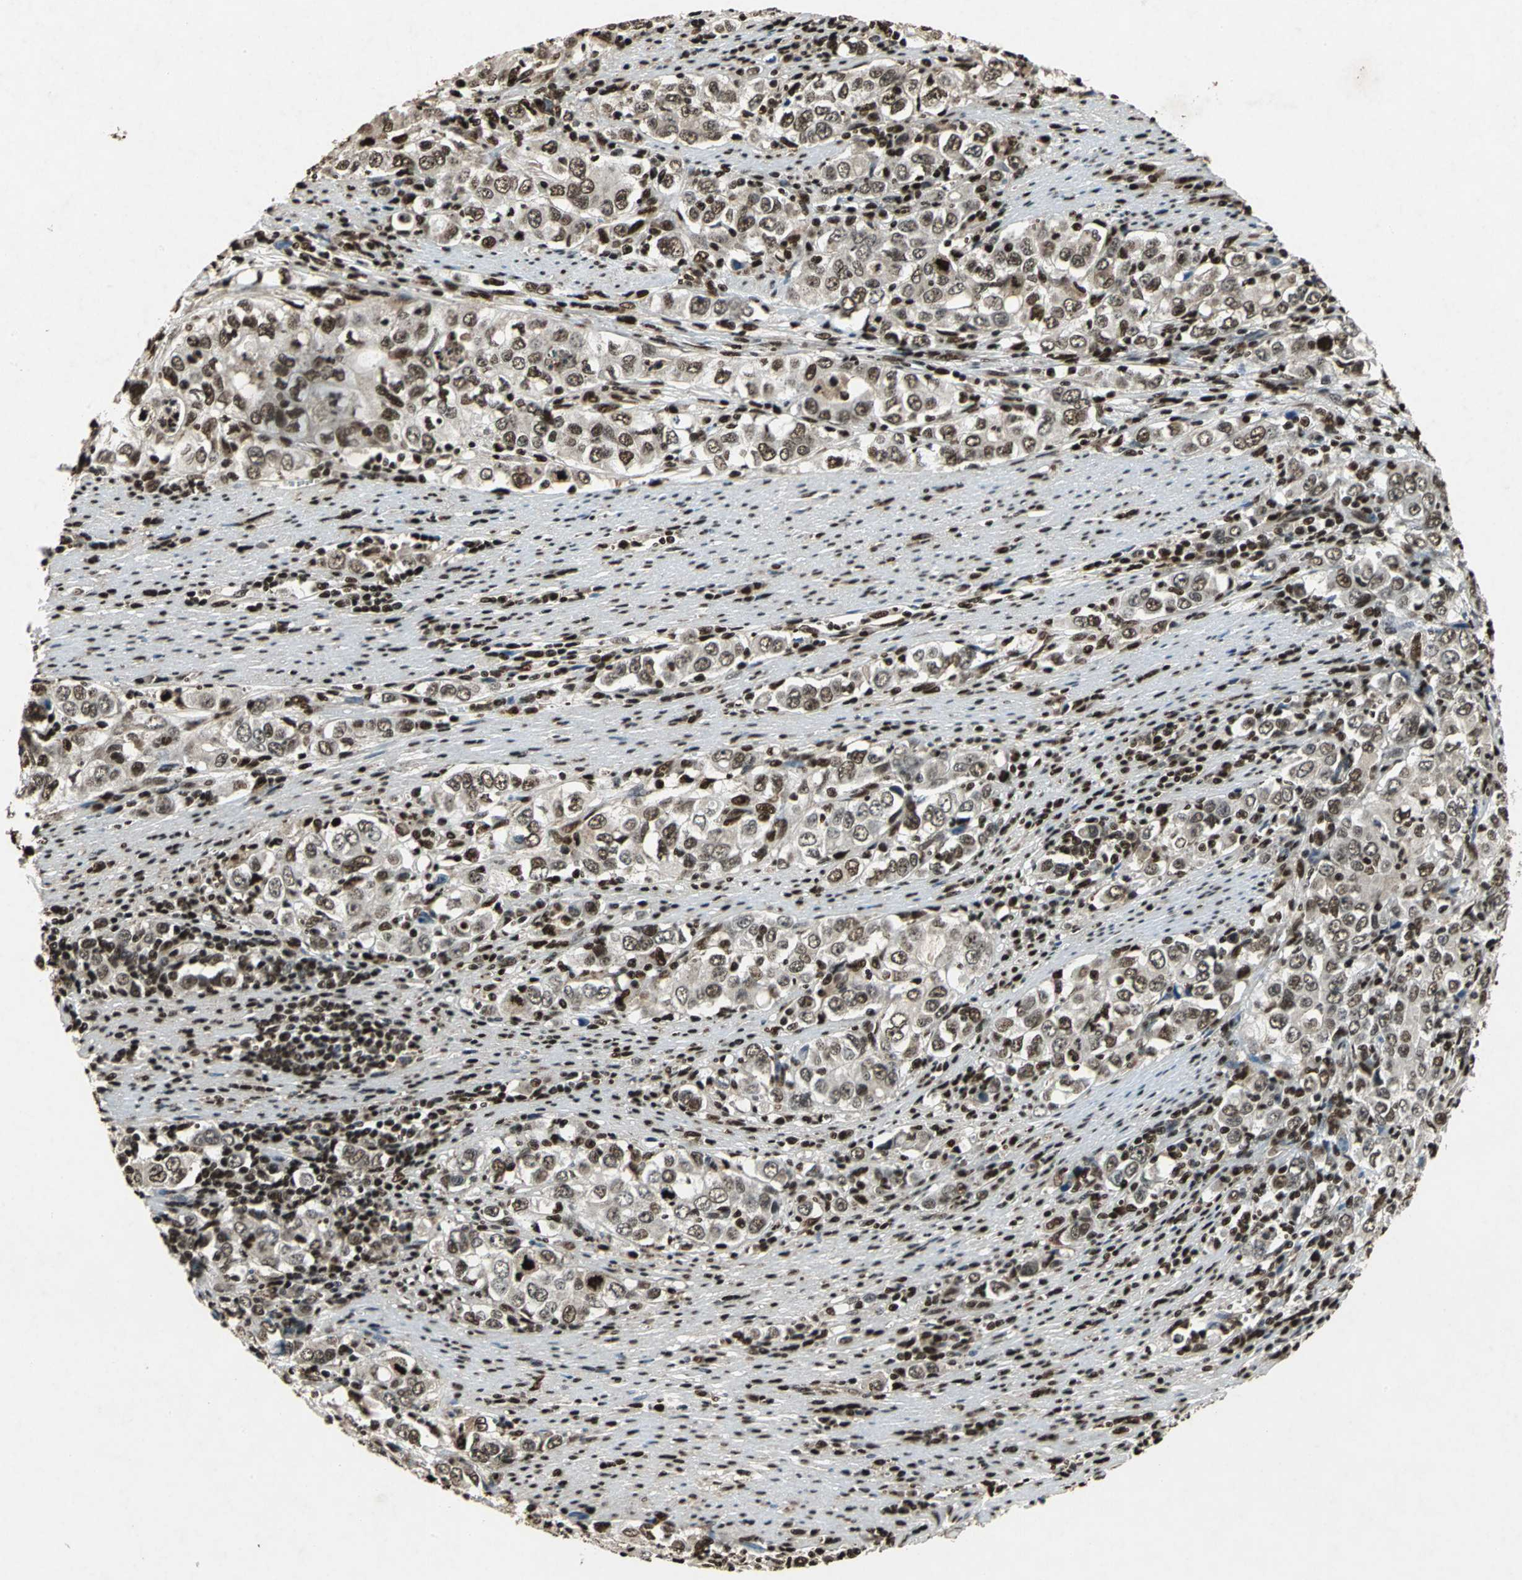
{"staining": {"intensity": "moderate", "quantity": ">75%", "location": "cytoplasmic/membranous,nuclear"}, "tissue": "stomach cancer", "cell_type": "Tumor cells", "image_type": "cancer", "snomed": [{"axis": "morphology", "description": "Adenocarcinoma, NOS"}, {"axis": "topography", "description": "Stomach, lower"}], "caption": "Protein staining of stomach cancer tissue displays moderate cytoplasmic/membranous and nuclear positivity in about >75% of tumor cells.", "gene": "ANP32A", "patient": {"sex": "female", "age": 72}}